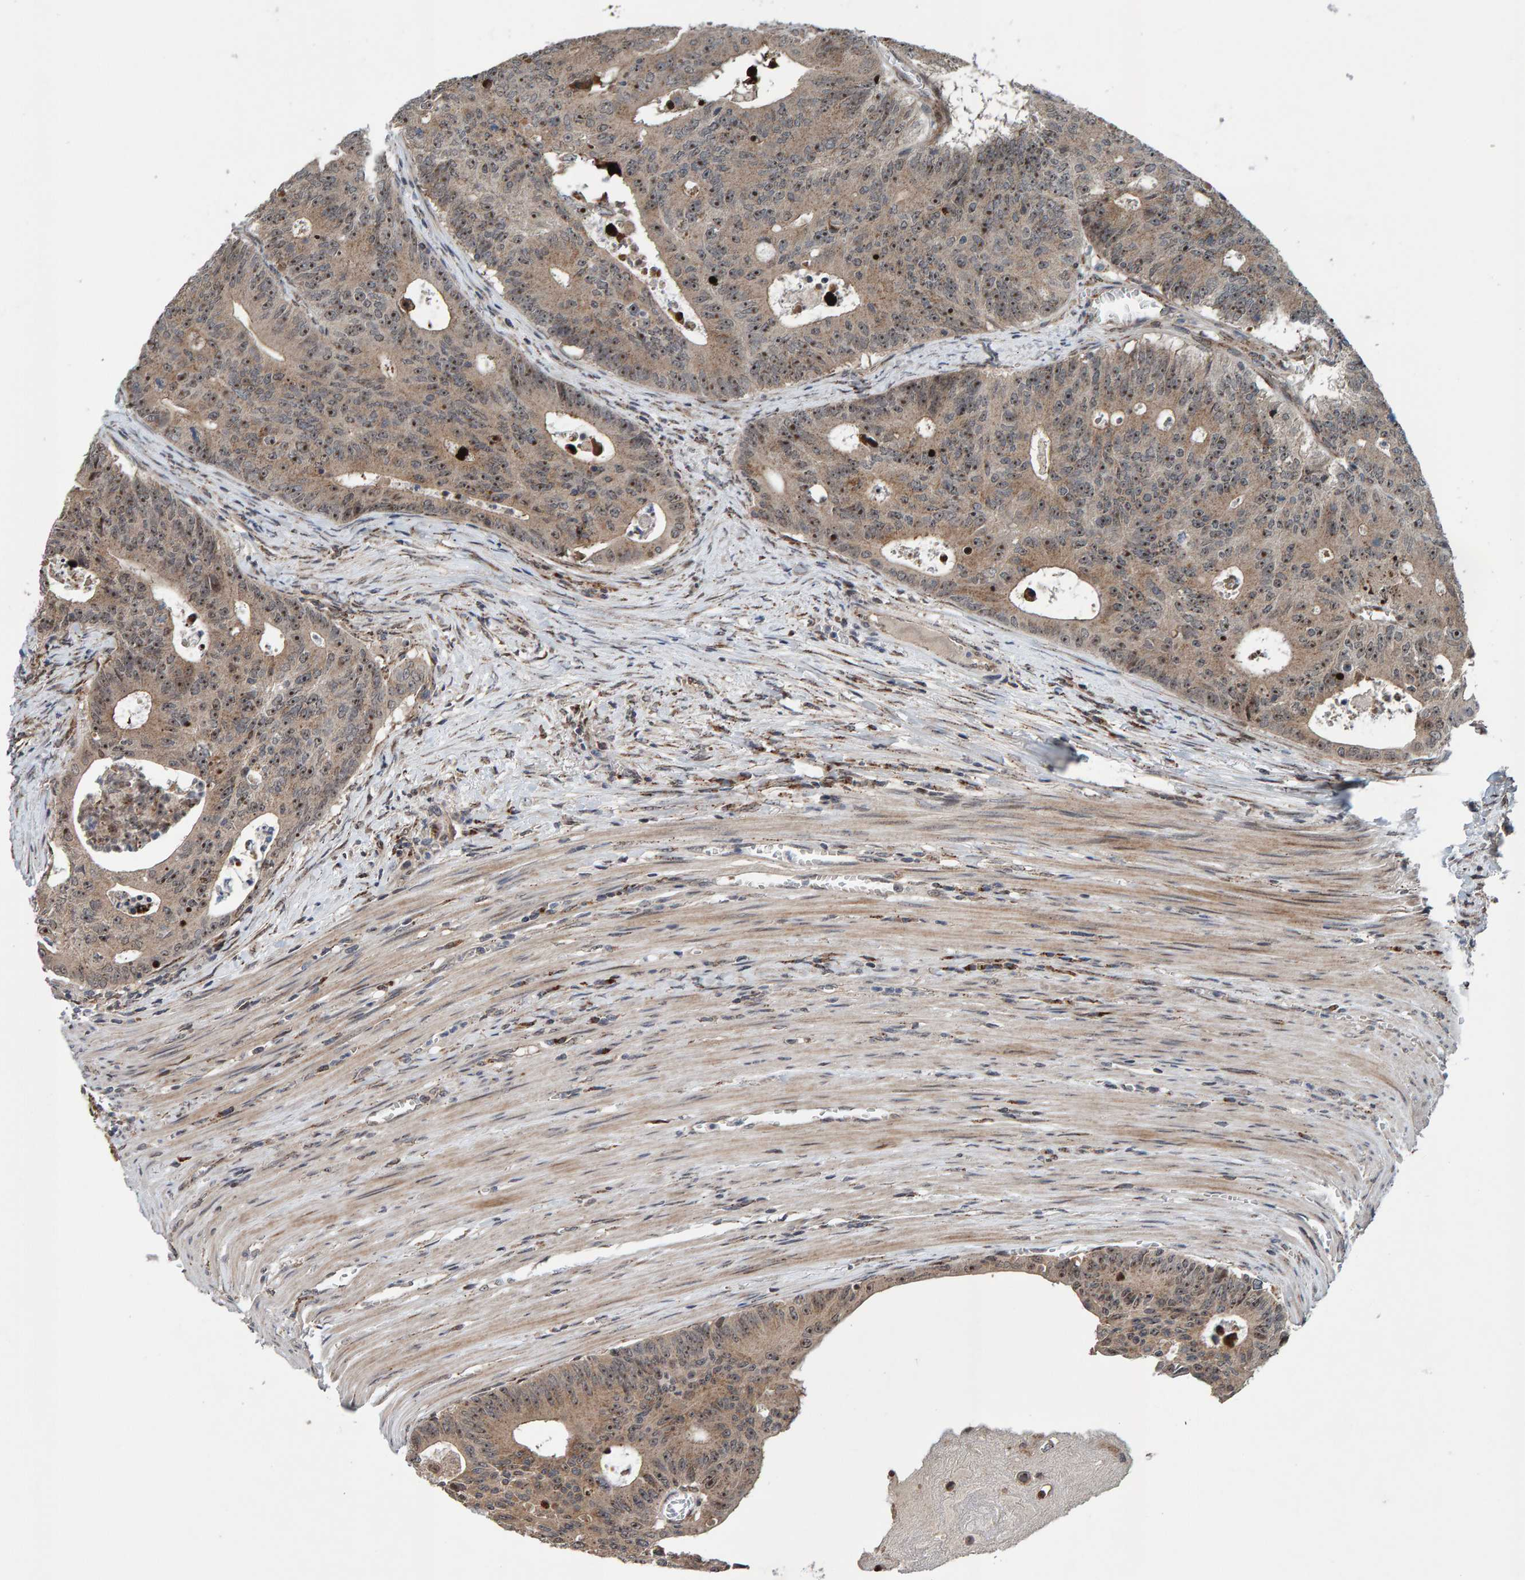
{"staining": {"intensity": "moderate", "quantity": ">75%", "location": "cytoplasmic/membranous,nuclear"}, "tissue": "colorectal cancer", "cell_type": "Tumor cells", "image_type": "cancer", "snomed": [{"axis": "morphology", "description": "Adenocarcinoma, NOS"}, {"axis": "topography", "description": "Colon"}], "caption": "There is medium levels of moderate cytoplasmic/membranous and nuclear positivity in tumor cells of colorectal adenocarcinoma, as demonstrated by immunohistochemical staining (brown color).", "gene": "CCDC25", "patient": {"sex": "male", "age": 87}}